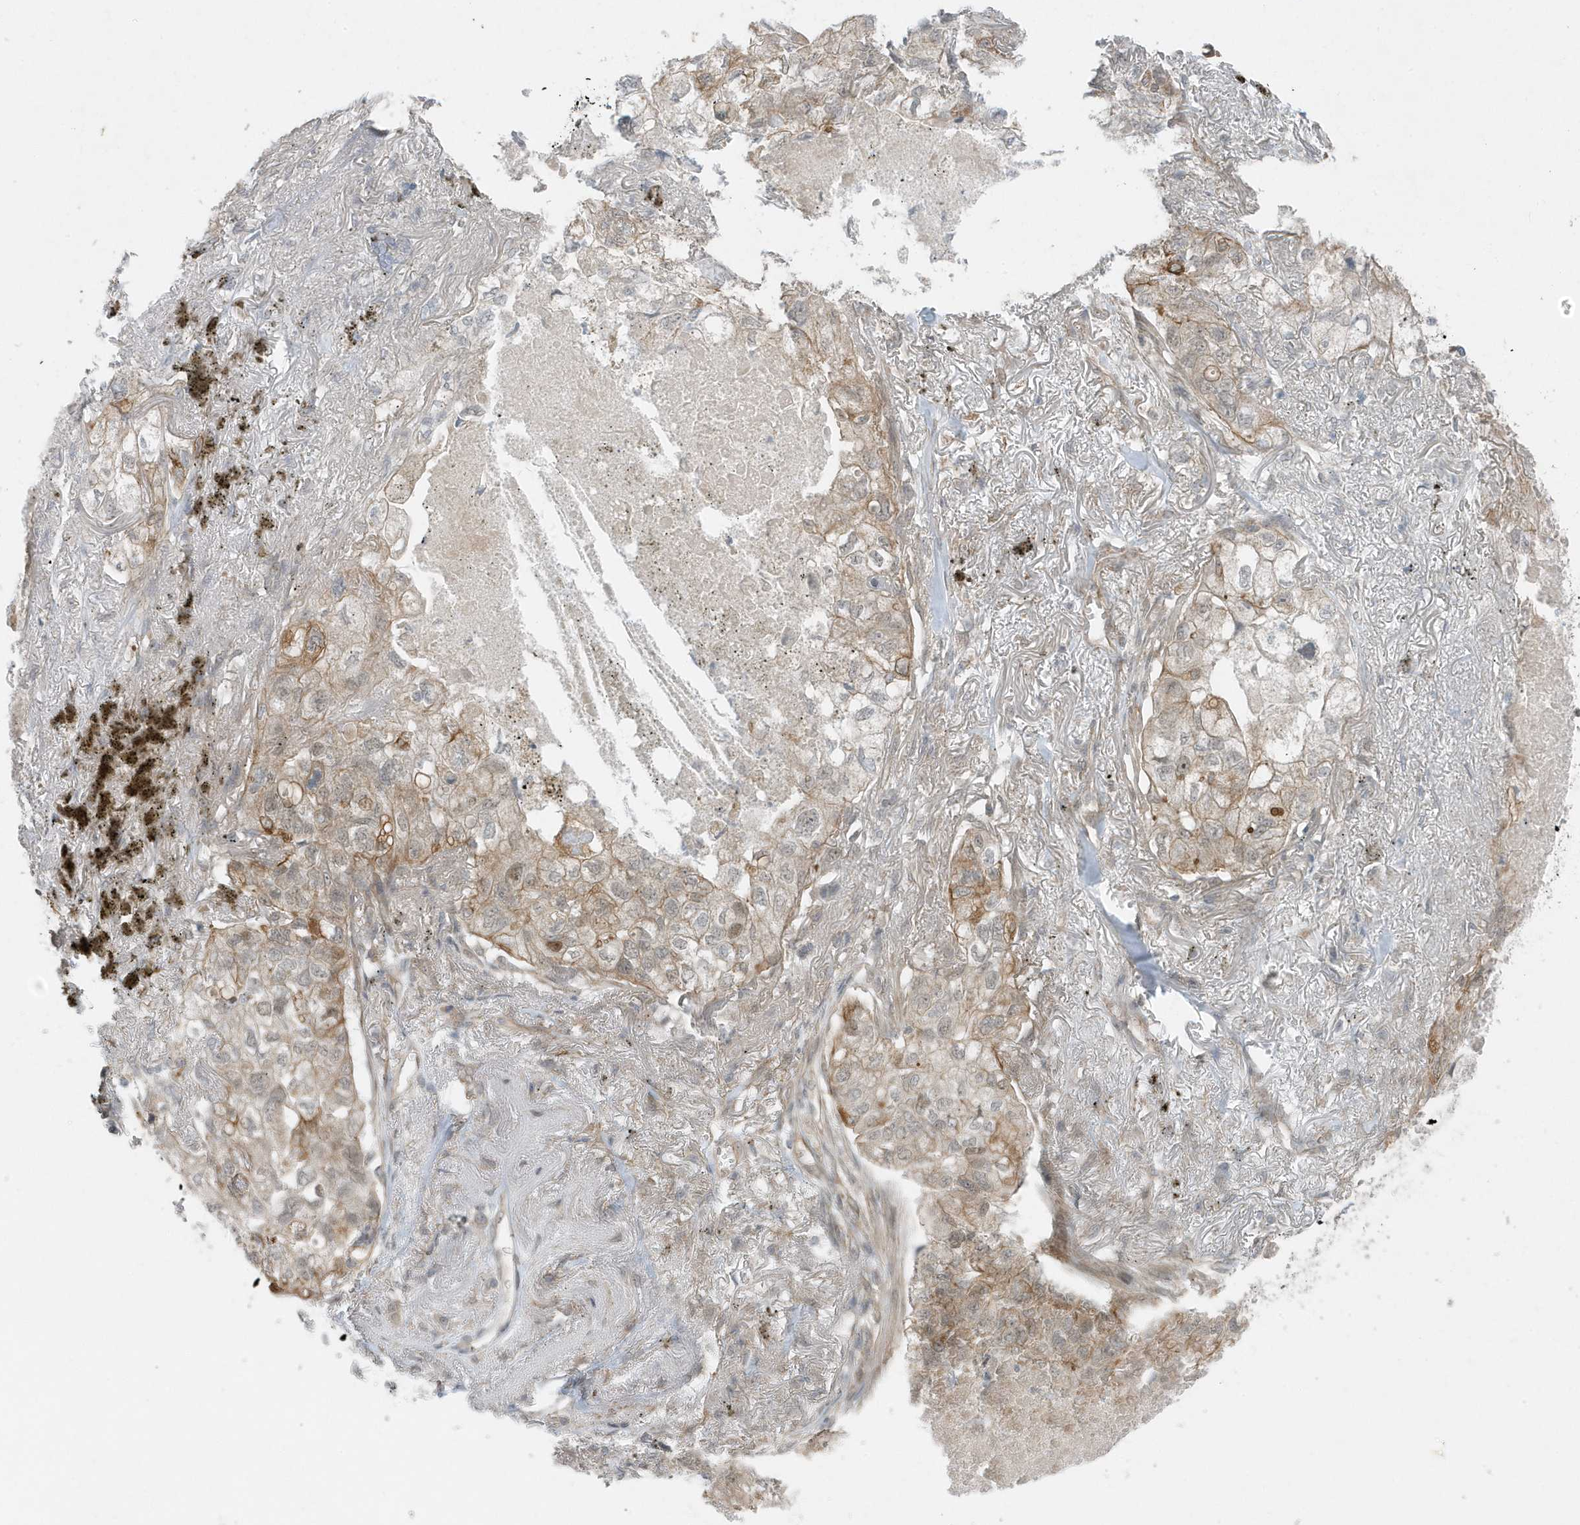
{"staining": {"intensity": "negative", "quantity": "none", "location": "none"}, "tissue": "lung cancer", "cell_type": "Tumor cells", "image_type": "cancer", "snomed": [{"axis": "morphology", "description": "Adenocarcinoma, NOS"}, {"axis": "topography", "description": "Lung"}], "caption": "This is an immunohistochemistry photomicrograph of lung cancer. There is no expression in tumor cells.", "gene": "PARD3B", "patient": {"sex": "male", "age": 65}}